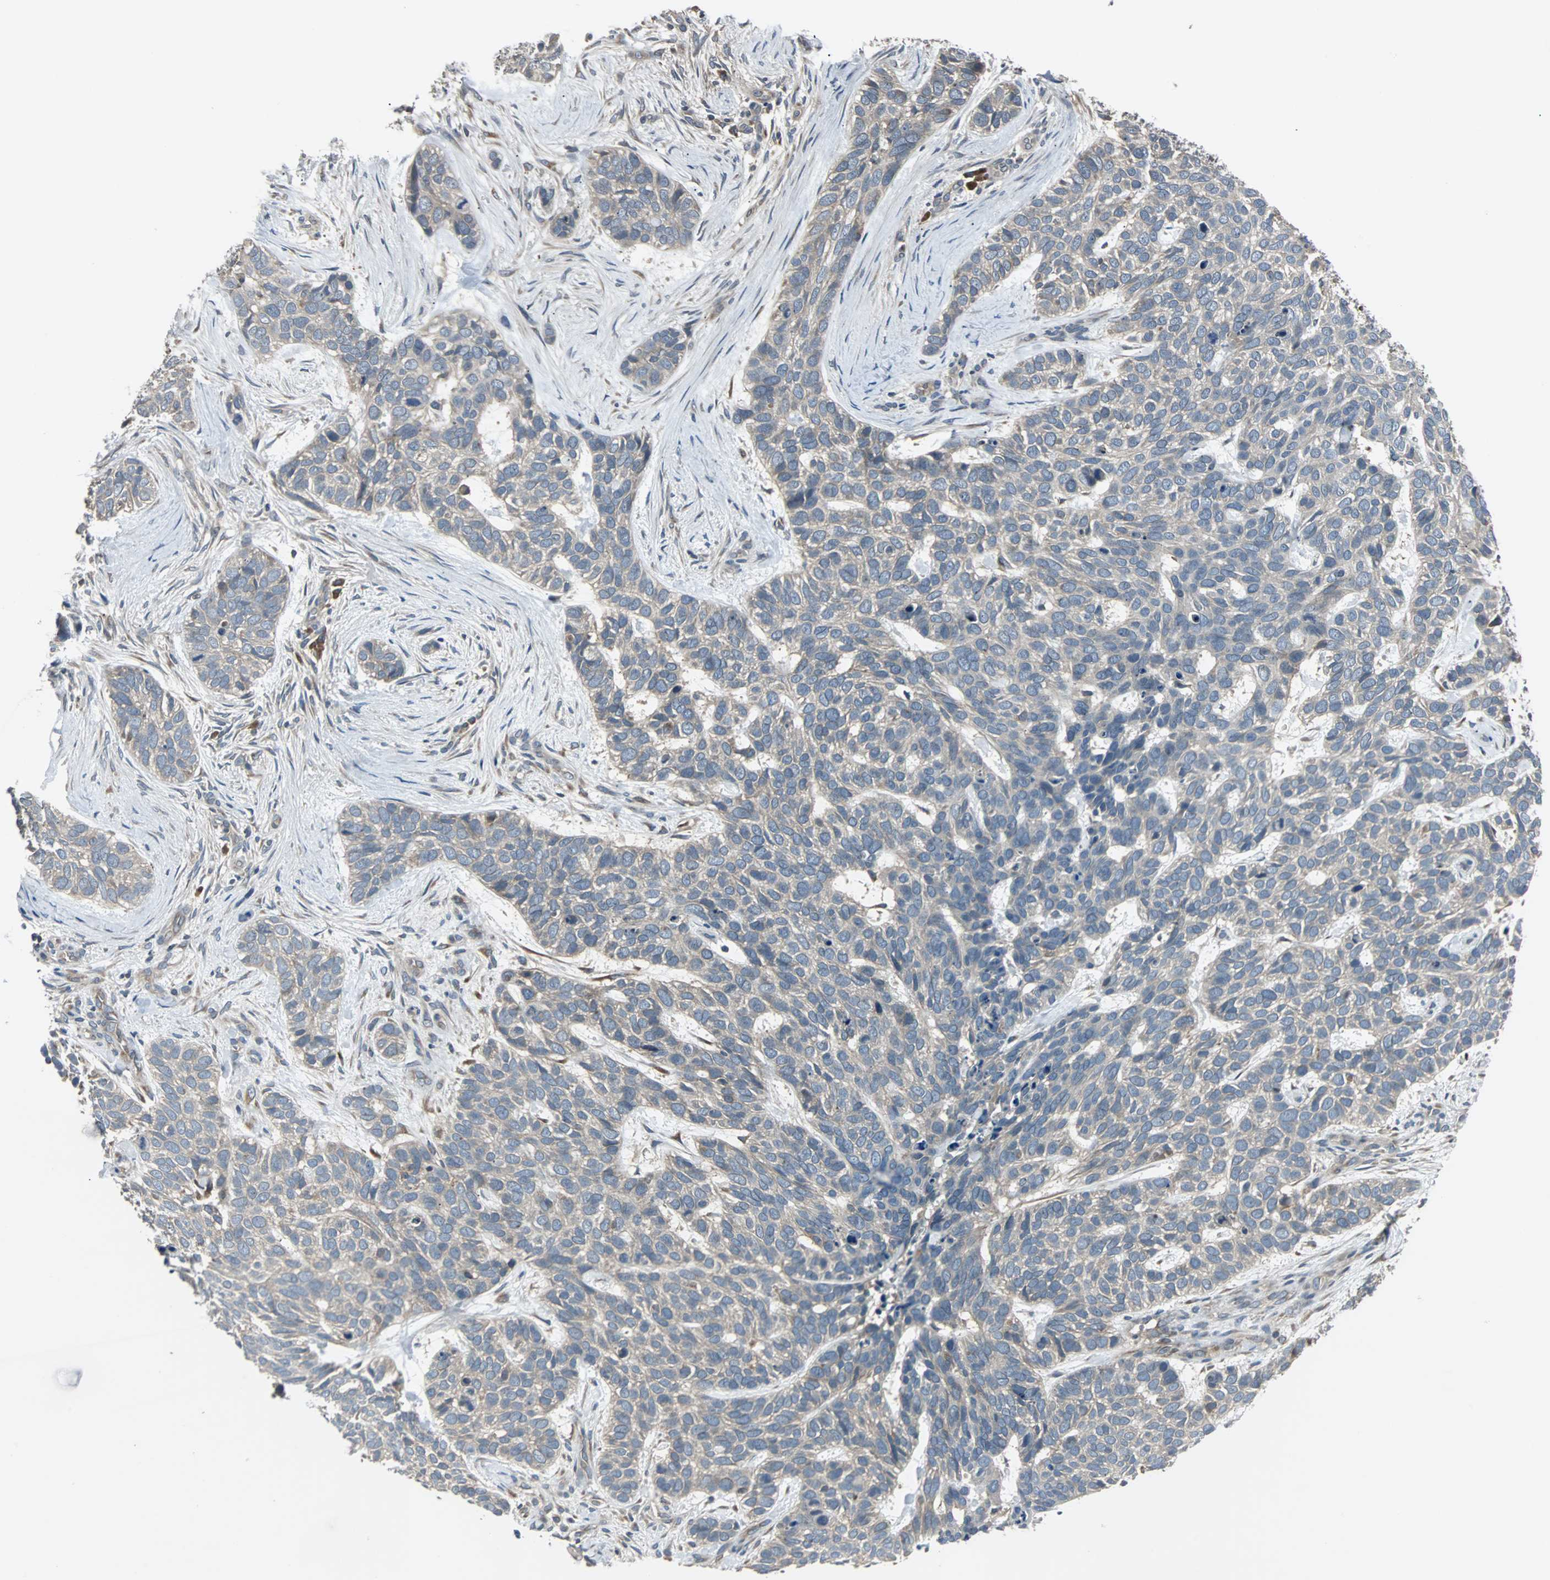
{"staining": {"intensity": "weak", "quantity": ">75%", "location": "cytoplasmic/membranous"}, "tissue": "skin cancer", "cell_type": "Tumor cells", "image_type": "cancer", "snomed": [{"axis": "morphology", "description": "Basal cell carcinoma"}, {"axis": "topography", "description": "Skin"}], "caption": "Human skin cancer stained with a protein marker displays weak staining in tumor cells.", "gene": "ARF1", "patient": {"sex": "male", "age": 87}}